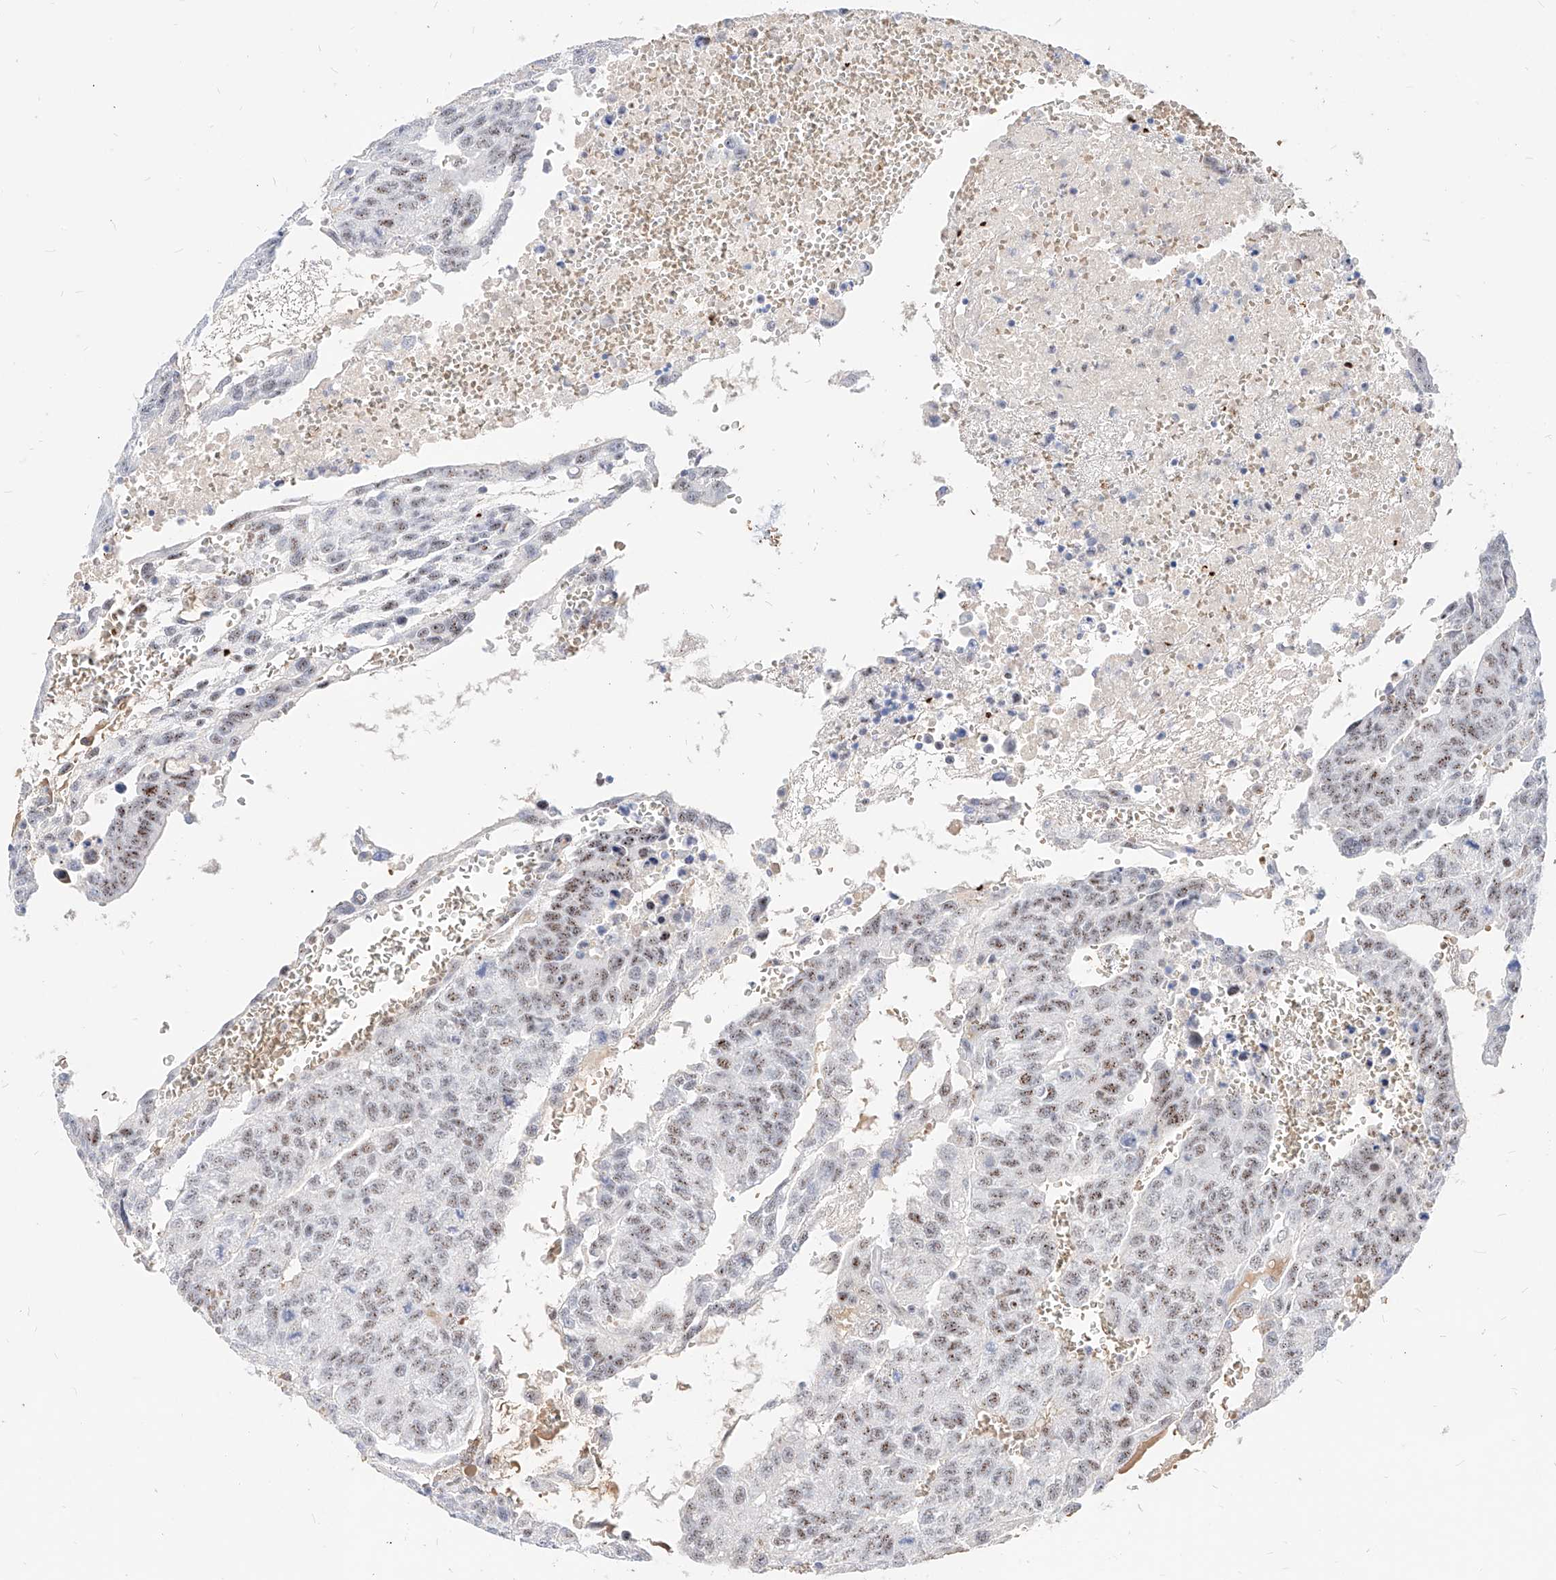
{"staining": {"intensity": "moderate", "quantity": ">75%", "location": "nuclear"}, "tissue": "testis cancer", "cell_type": "Tumor cells", "image_type": "cancer", "snomed": [{"axis": "morphology", "description": "Seminoma, NOS"}, {"axis": "morphology", "description": "Carcinoma, Embryonal, NOS"}, {"axis": "topography", "description": "Testis"}], "caption": "A medium amount of moderate nuclear expression is seen in about >75% of tumor cells in seminoma (testis) tissue.", "gene": "ZFP42", "patient": {"sex": "male", "age": 52}}